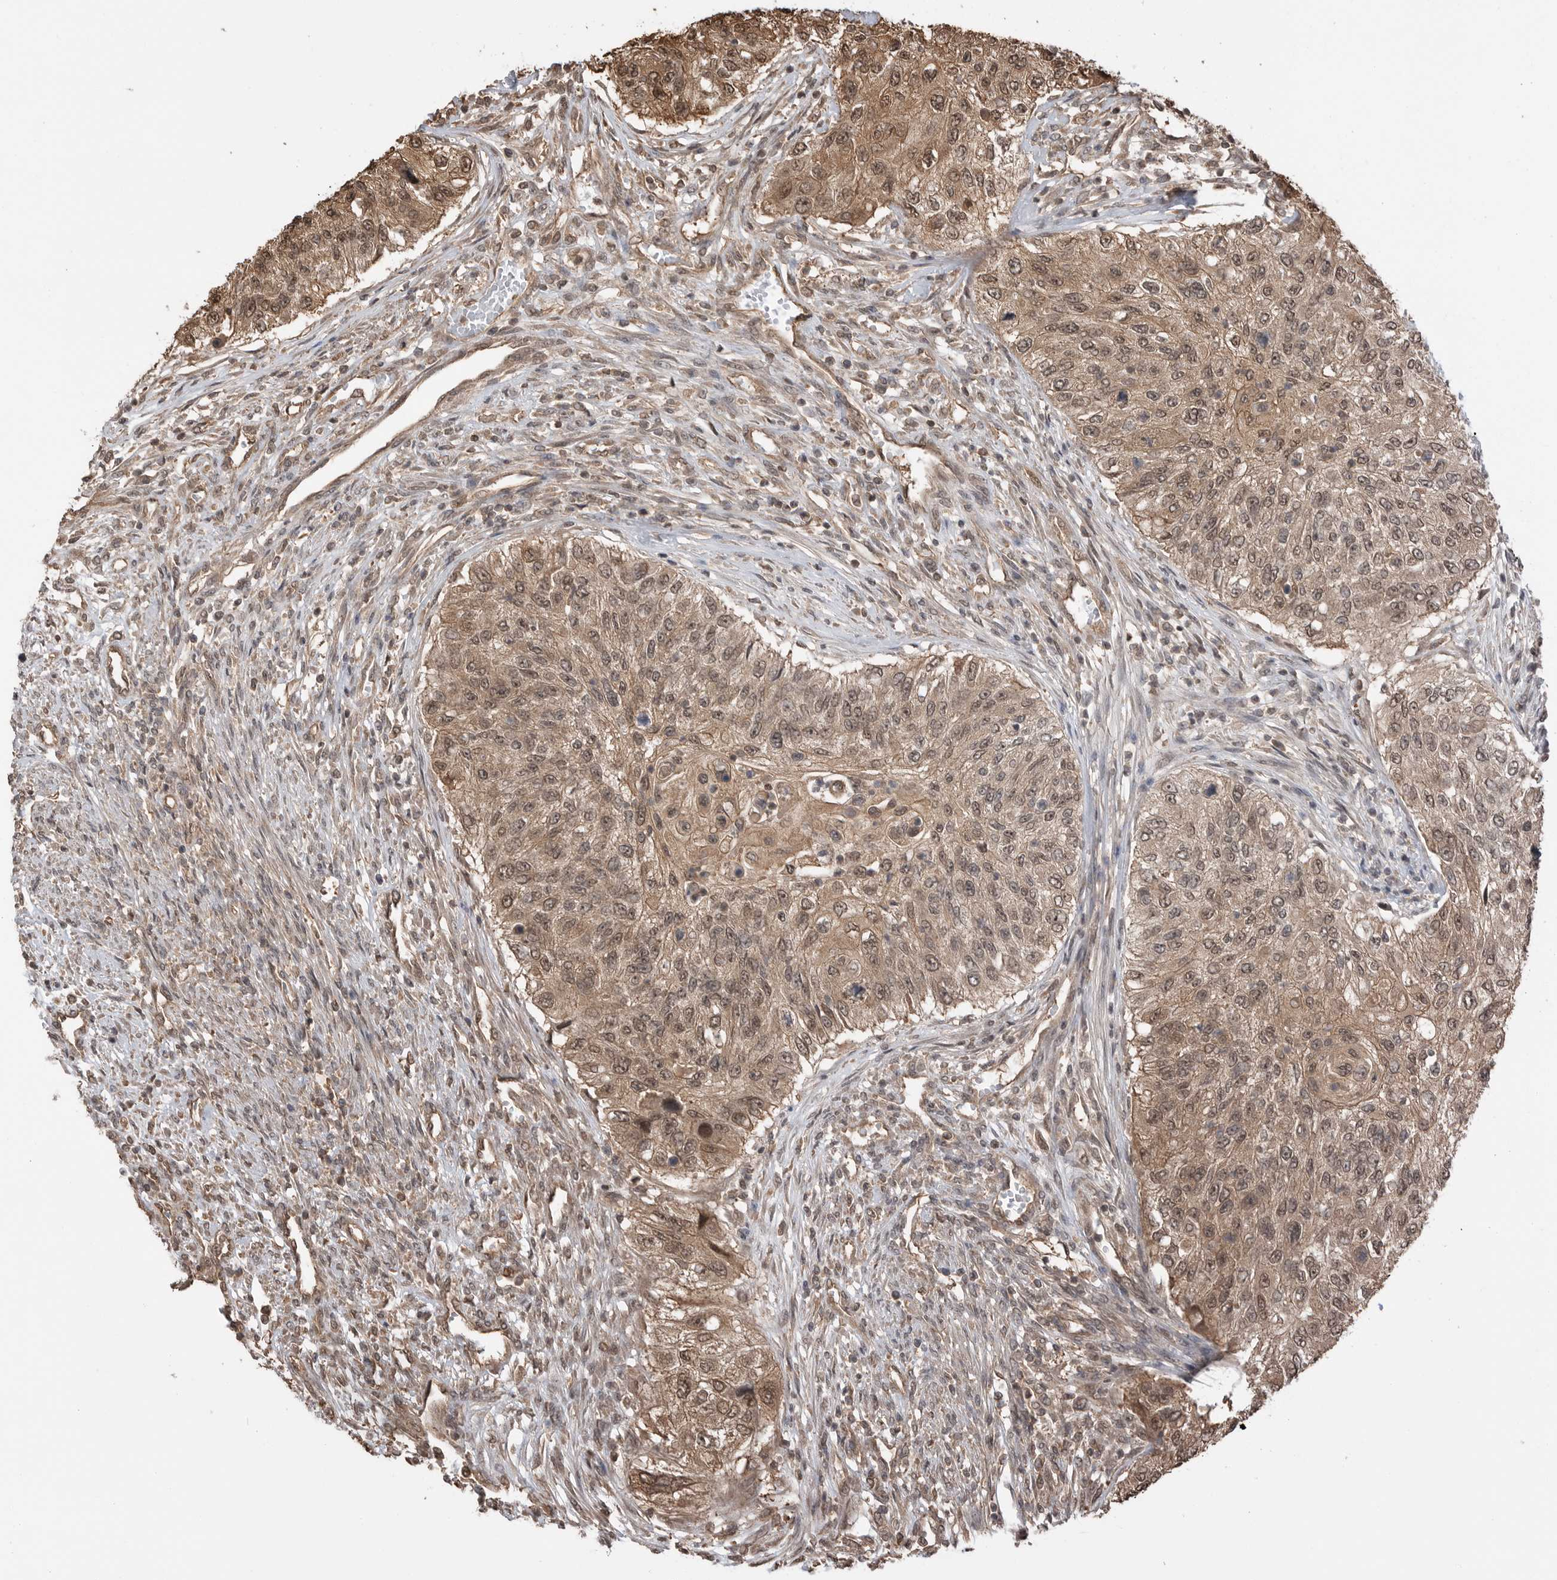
{"staining": {"intensity": "moderate", "quantity": ">75%", "location": "cytoplasmic/membranous,nuclear"}, "tissue": "urothelial cancer", "cell_type": "Tumor cells", "image_type": "cancer", "snomed": [{"axis": "morphology", "description": "Urothelial carcinoma, High grade"}, {"axis": "topography", "description": "Urinary bladder"}], "caption": "Protein analysis of urothelial carcinoma (high-grade) tissue exhibits moderate cytoplasmic/membranous and nuclear positivity in about >75% of tumor cells. (Stains: DAB in brown, nuclei in blue, Microscopy: brightfield microscopy at high magnification).", "gene": "PEAK1", "patient": {"sex": "female", "age": 60}}